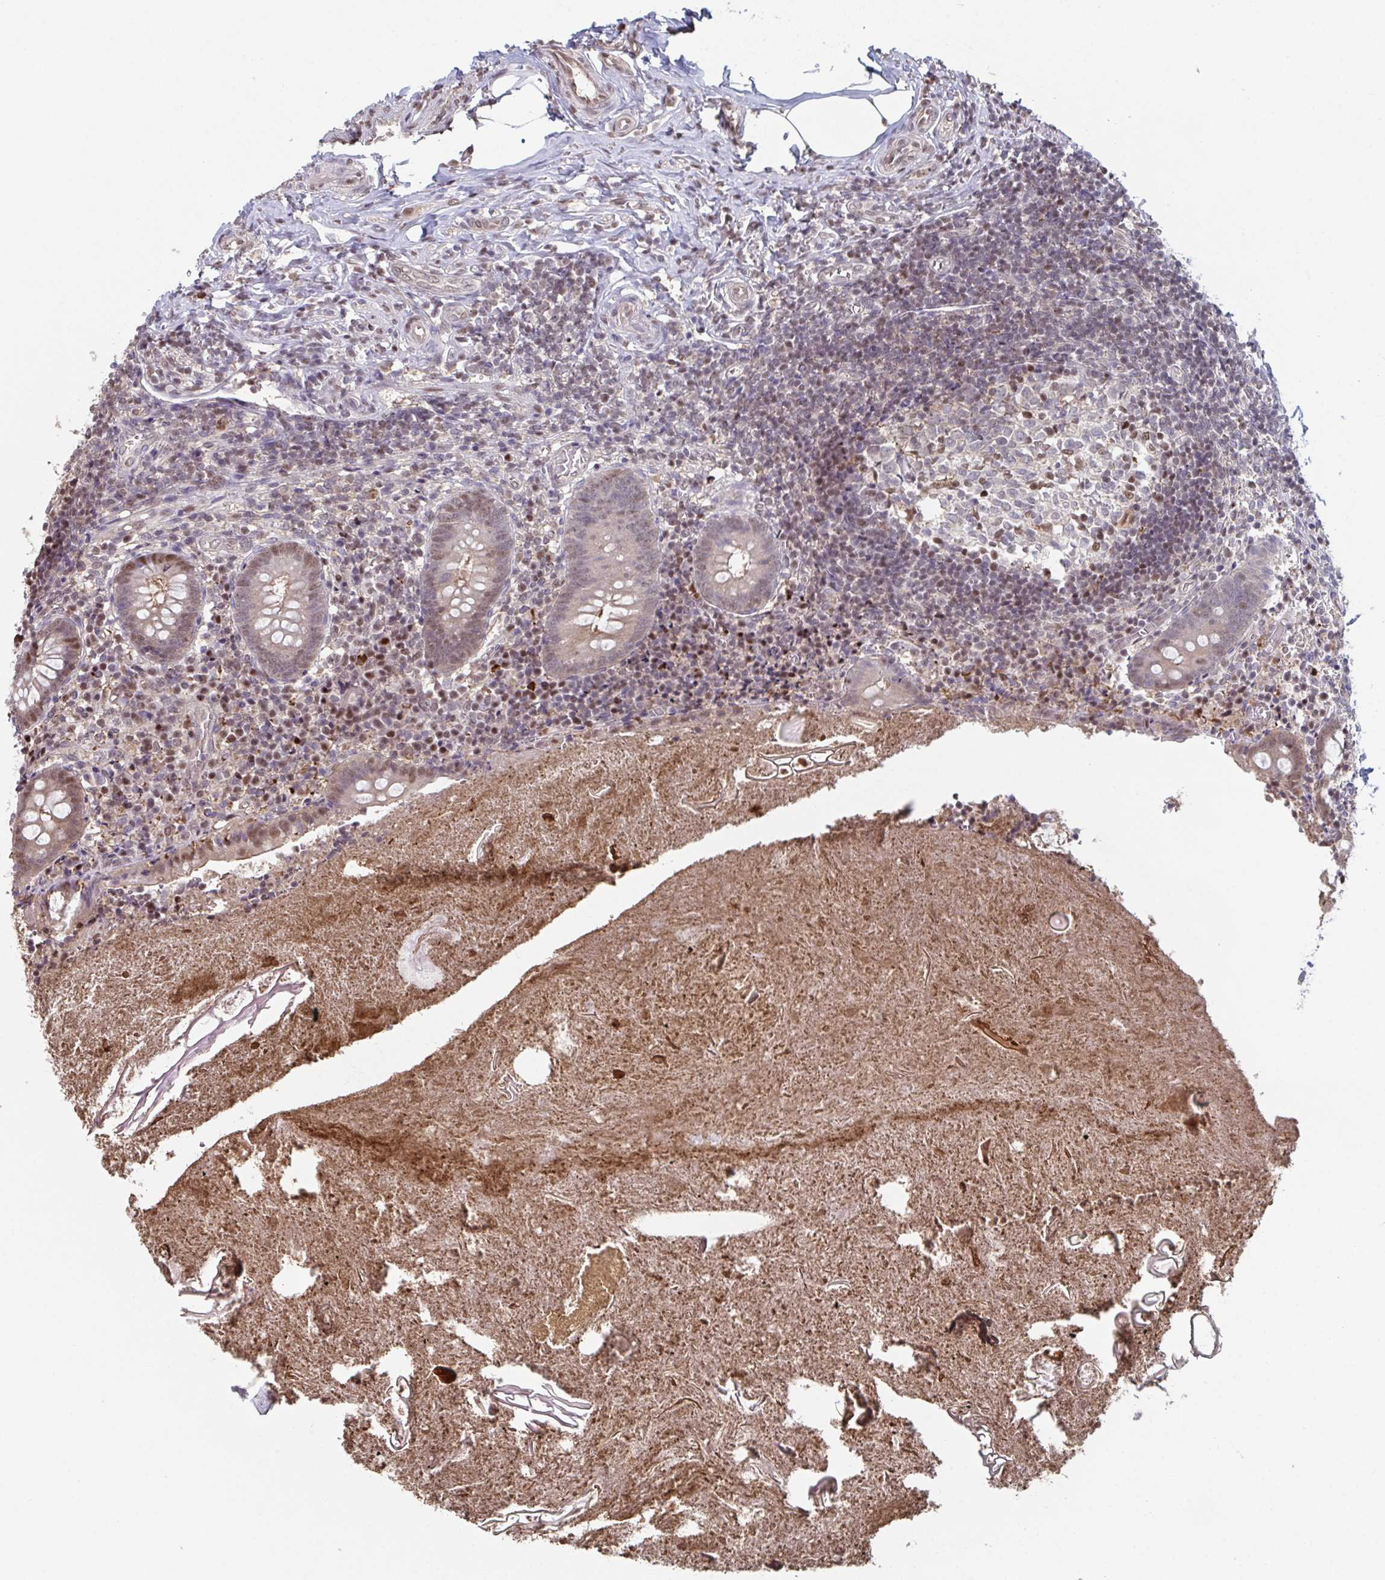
{"staining": {"intensity": "moderate", "quantity": ">75%", "location": "cytoplasmic/membranous,nuclear"}, "tissue": "appendix", "cell_type": "Glandular cells", "image_type": "normal", "snomed": [{"axis": "morphology", "description": "Normal tissue, NOS"}, {"axis": "topography", "description": "Appendix"}], "caption": "The image reveals immunohistochemical staining of unremarkable appendix. There is moderate cytoplasmic/membranous,nuclear staining is appreciated in about >75% of glandular cells. The staining is performed using DAB brown chromogen to label protein expression. The nuclei are counter-stained blue using hematoxylin.", "gene": "ACD", "patient": {"sex": "female", "age": 17}}